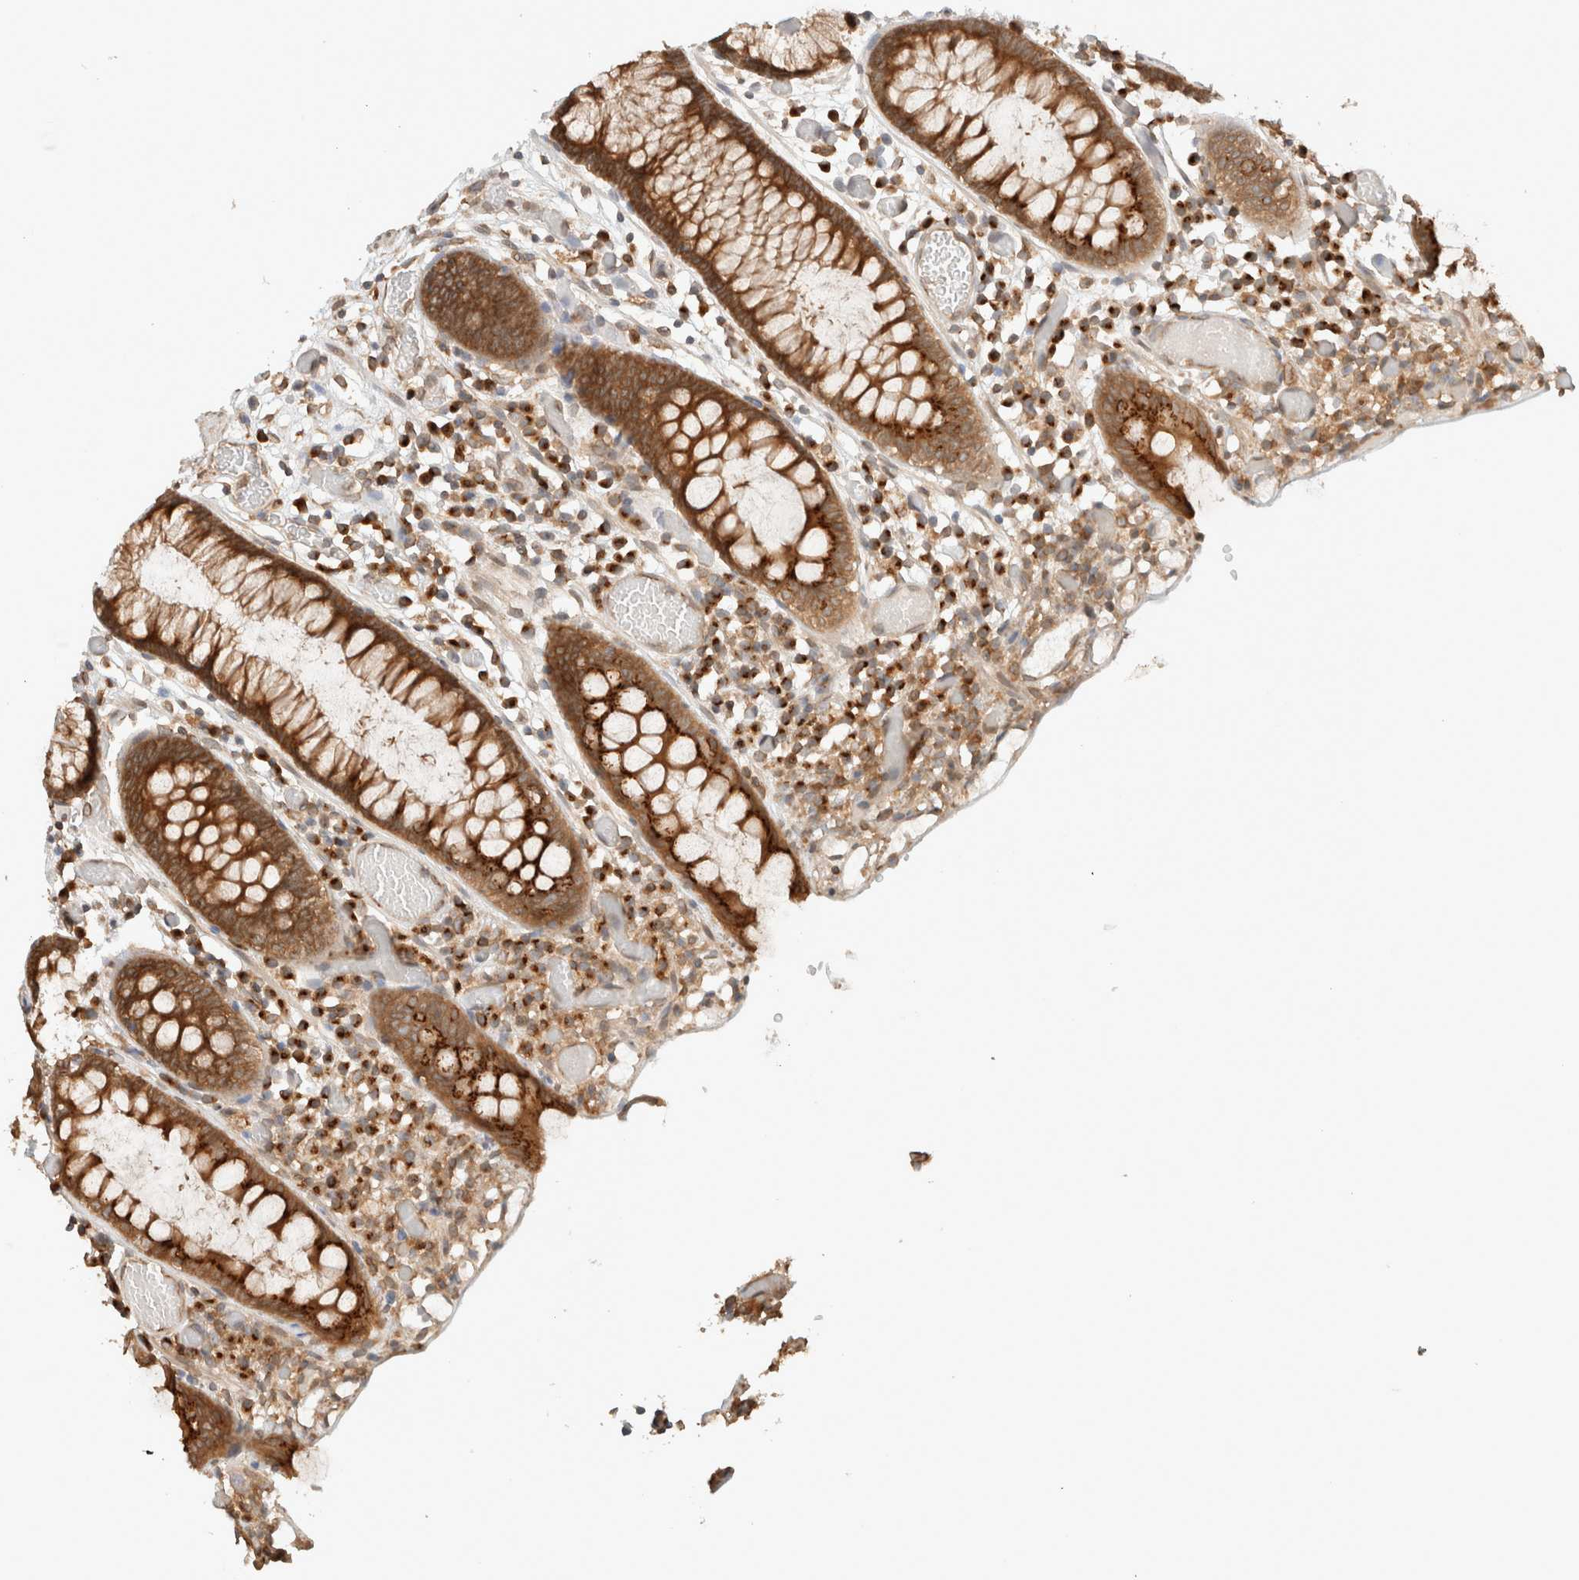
{"staining": {"intensity": "moderate", "quantity": ">75%", "location": "cytoplasmic/membranous"}, "tissue": "colon", "cell_type": "Endothelial cells", "image_type": "normal", "snomed": [{"axis": "morphology", "description": "Normal tissue, NOS"}, {"axis": "topography", "description": "Colon"}], "caption": "Immunohistochemical staining of unremarkable human colon displays moderate cytoplasmic/membranous protein staining in about >75% of endothelial cells. Nuclei are stained in blue.", "gene": "ARFGEF2", "patient": {"sex": "male", "age": 14}}